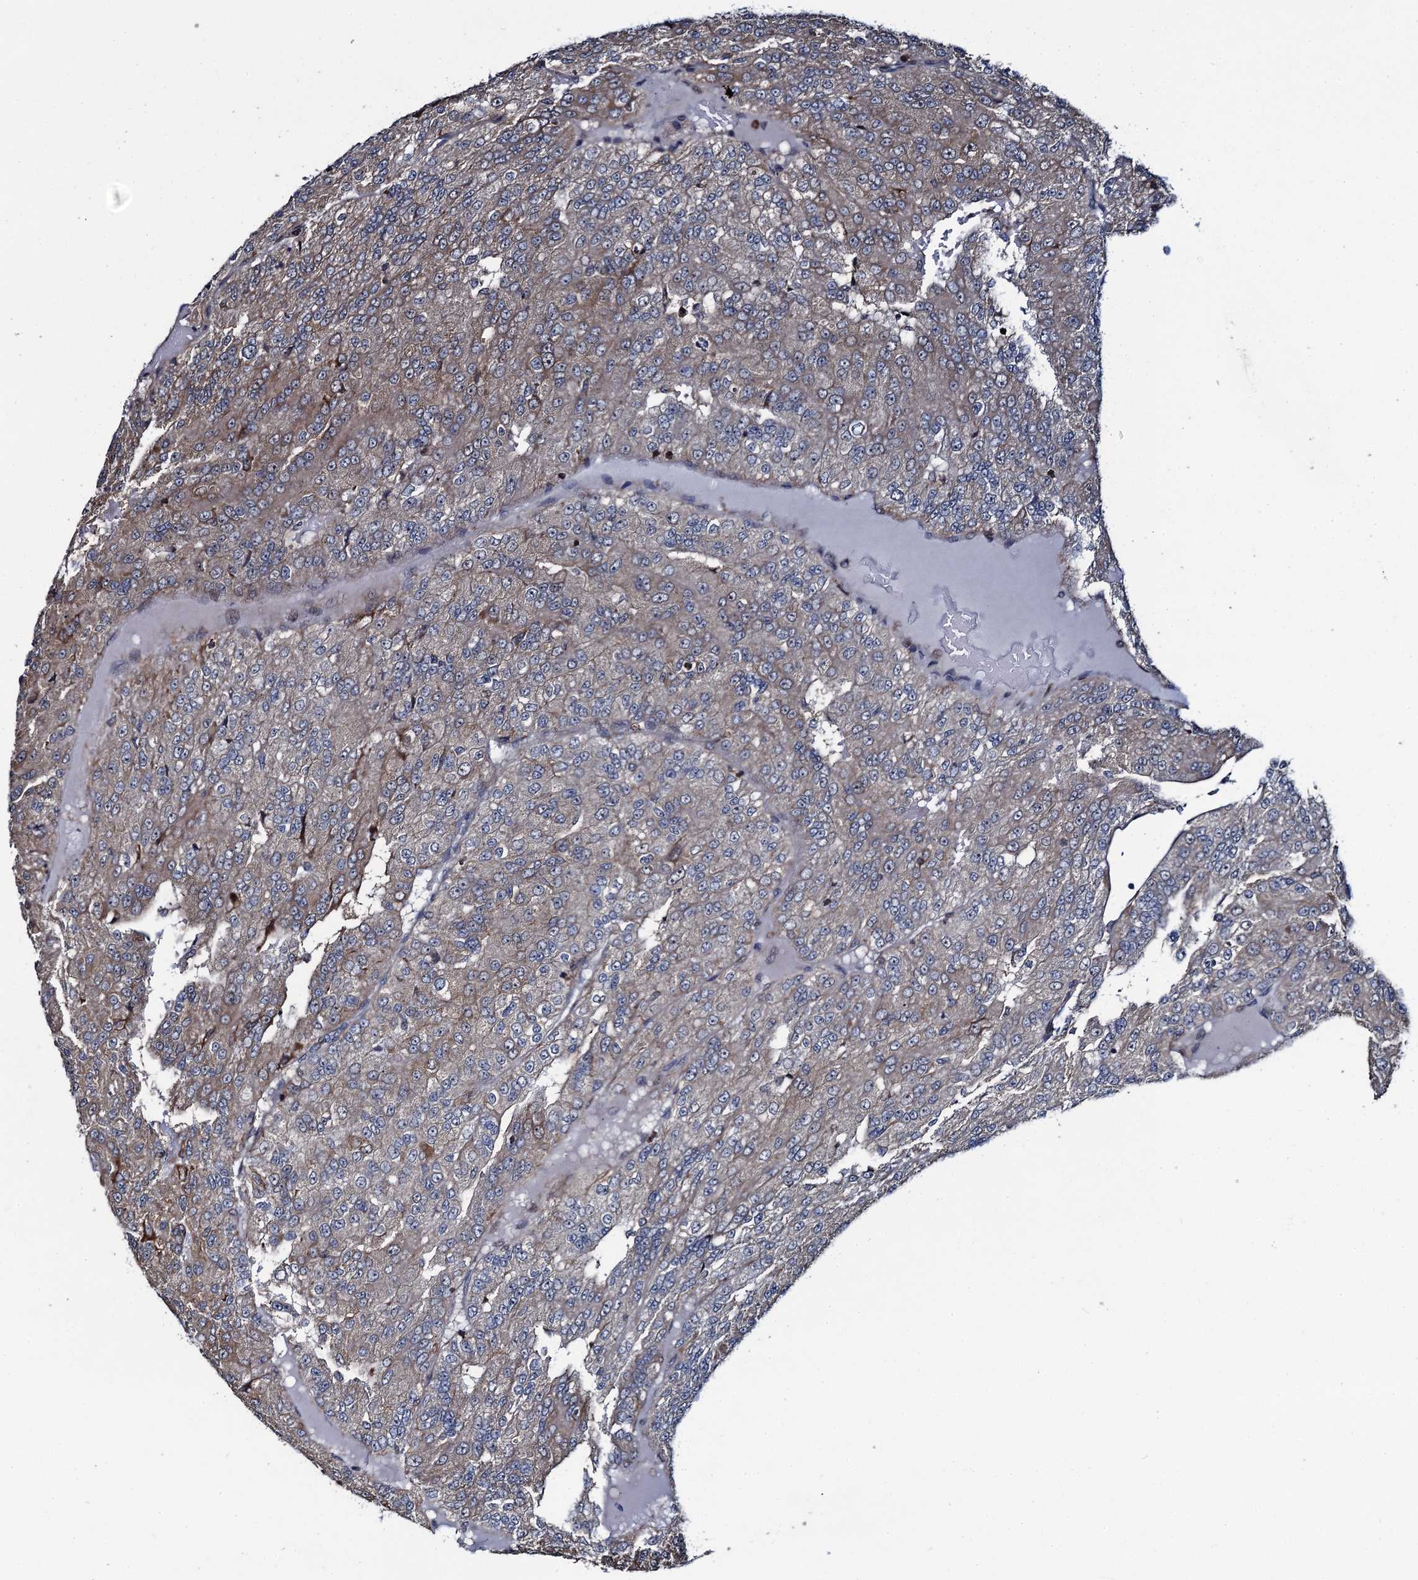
{"staining": {"intensity": "weak", "quantity": "25%-75%", "location": "cytoplasmic/membranous"}, "tissue": "renal cancer", "cell_type": "Tumor cells", "image_type": "cancer", "snomed": [{"axis": "morphology", "description": "Adenocarcinoma, NOS"}, {"axis": "topography", "description": "Kidney"}], "caption": "Protein expression analysis of renal cancer demonstrates weak cytoplasmic/membranous positivity in approximately 25%-75% of tumor cells. (DAB (3,3'-diaminobenzidine) = brown stain, brightfield microscopy at high magnification).", "gene": "CCDC102A", "patient": {"sex": "female", "age": 63}}